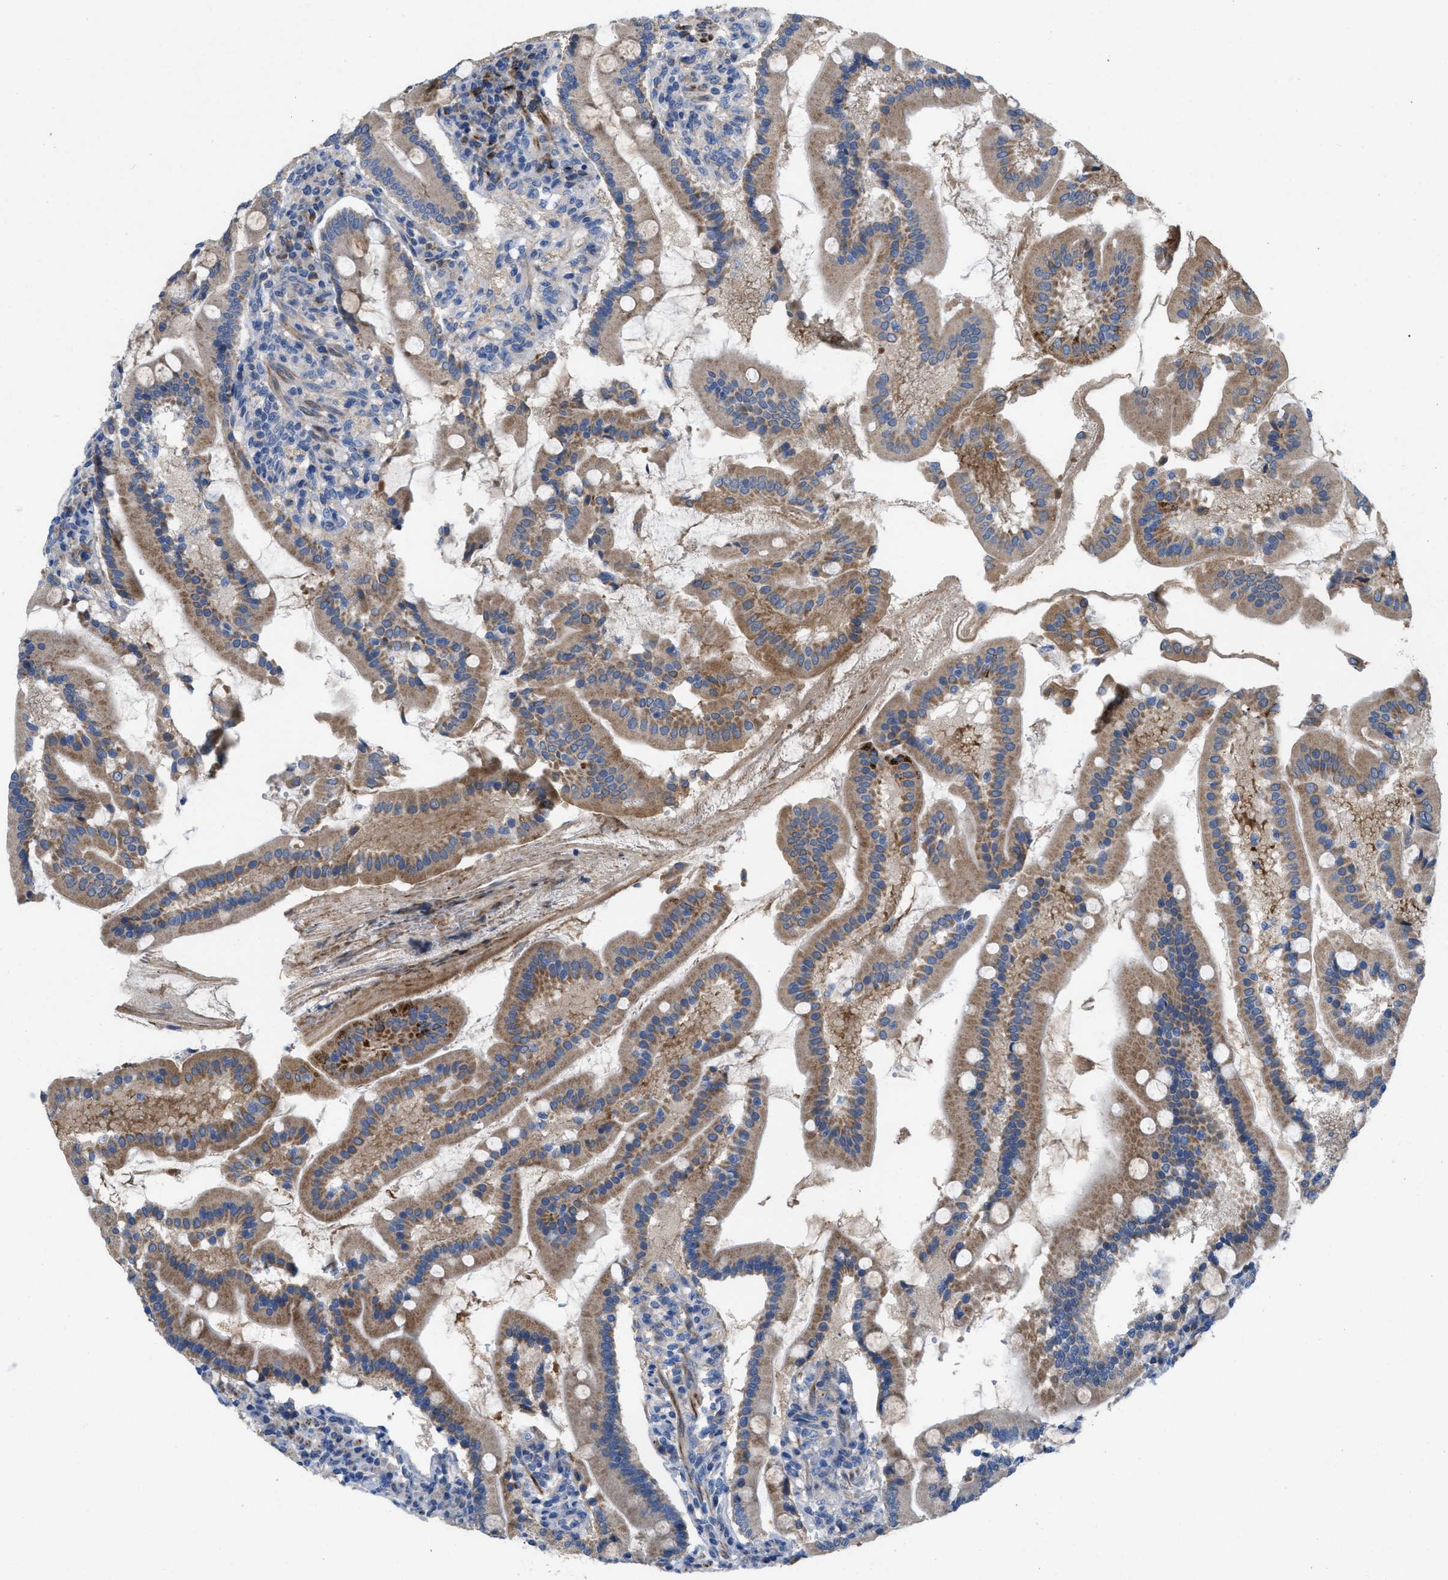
{"staining": {"intensity": "moderate", "quantity": ">75%", "location": "cytoplasmic/membranous"}, "tissue": "duodenum", "cell_type": "Glandular cells", "image_type": "normal", "snomed": [{"axis": "morphology", "description": "Normal tissue, NOS"}, {"axis": "topography", "description": "Duodenum"}], "caption": "Protein staining of normal duodenum exhibits moderate cytoplasmic/membranous staining in approximately >75% of glandular cells.", "gene": "PLPPR5", "patient": {"sex": "male", "age": 50}}